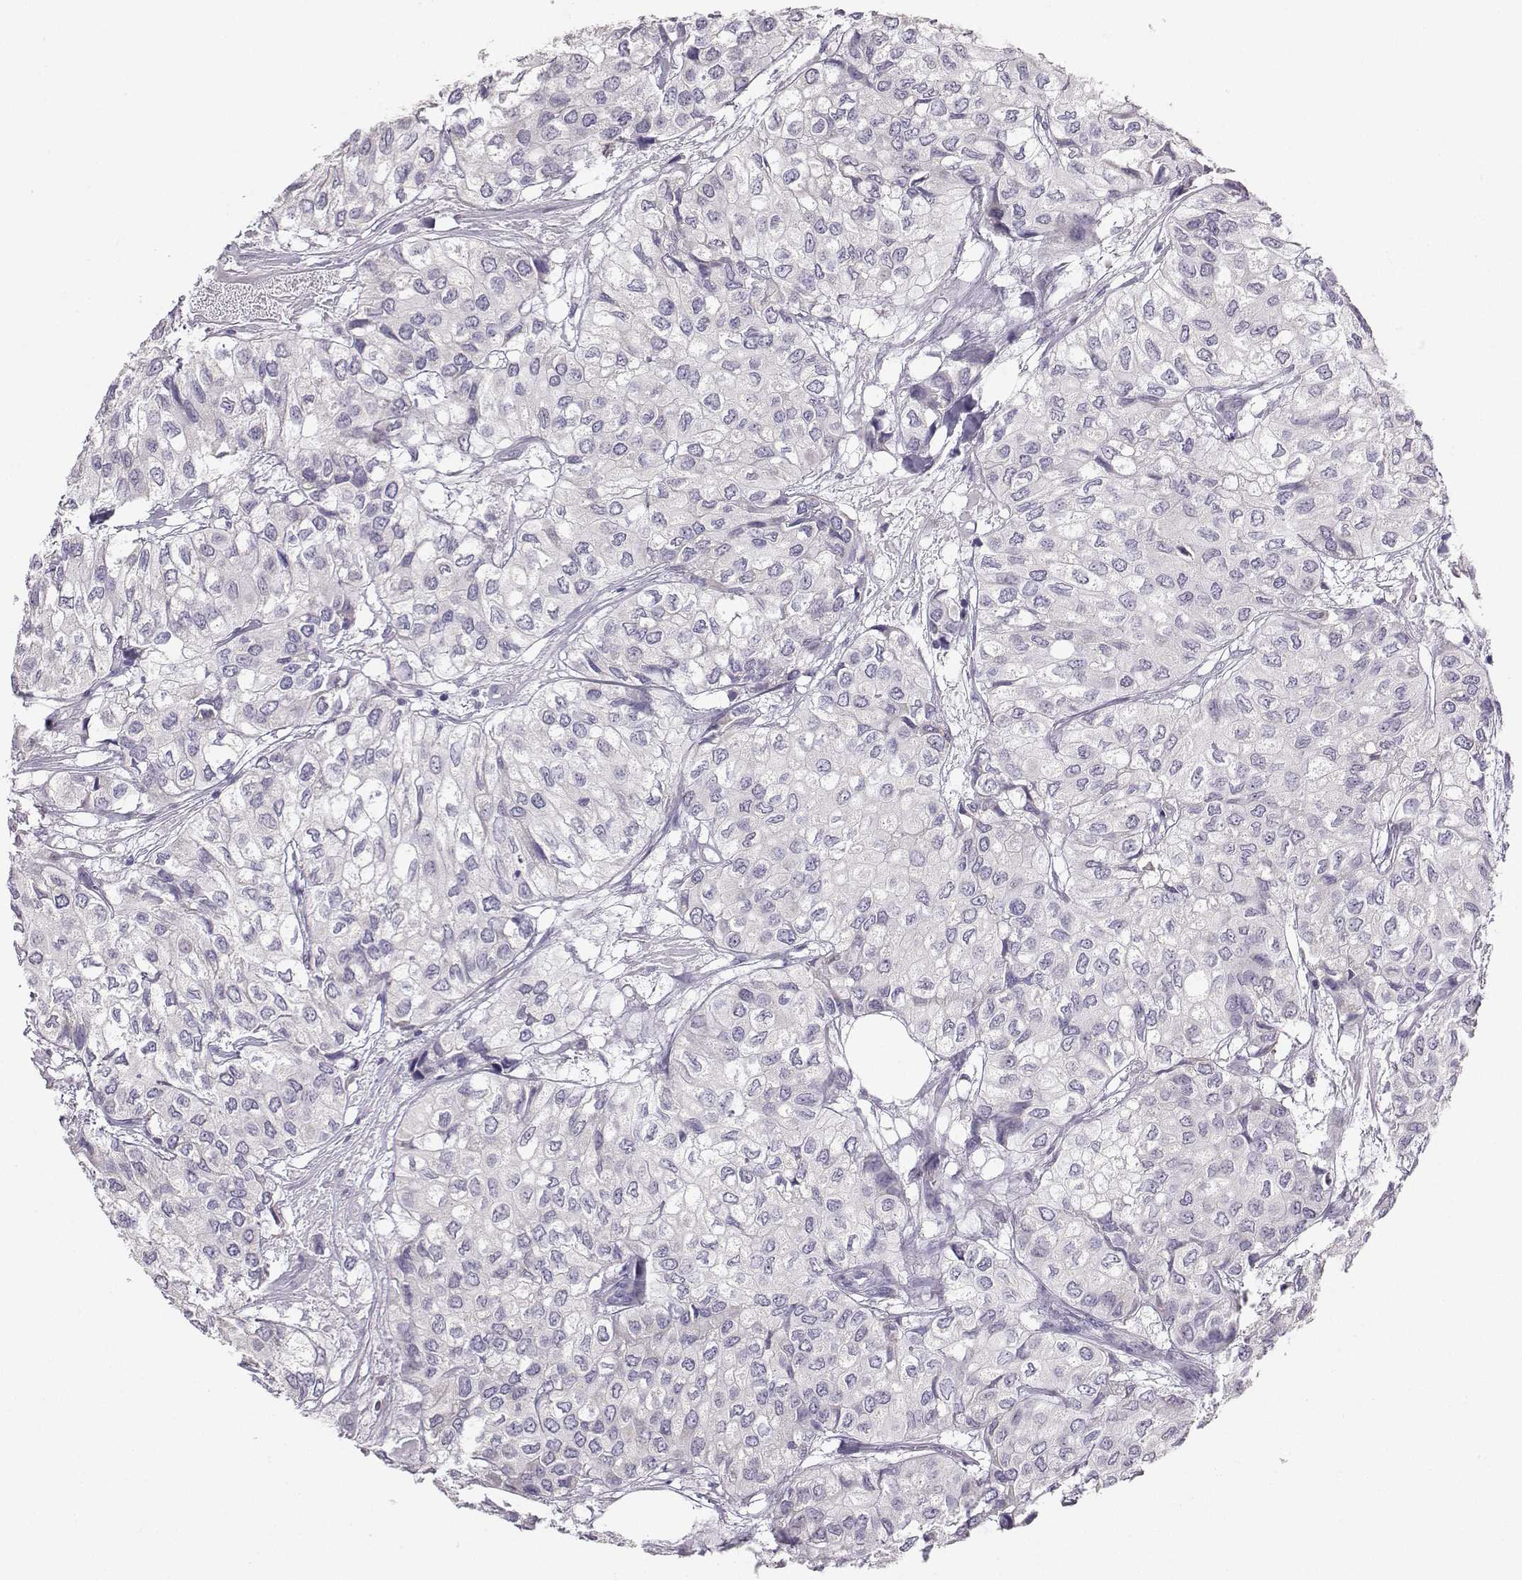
{"staining": {"intensity": "negative", "quantity": "none", "location": "none"}, "tissue": "urothelial cancer", "cell_type": "Tumor cells", "image_type": "cancer", "snomed": [{"axis": "morphology", "description": "Urothelial carcinoma, High grade"}, {"axis": "topography", "description": "Urinary bladder"}], "caption": "A high-resolution micrograph shows immunohistochemistry staining of urothelial carcinoma (high-grade), which exhibits no significant expression in tumor cells.", "gene": "AVP", "patient": {"sex": "male", "age": 73}}